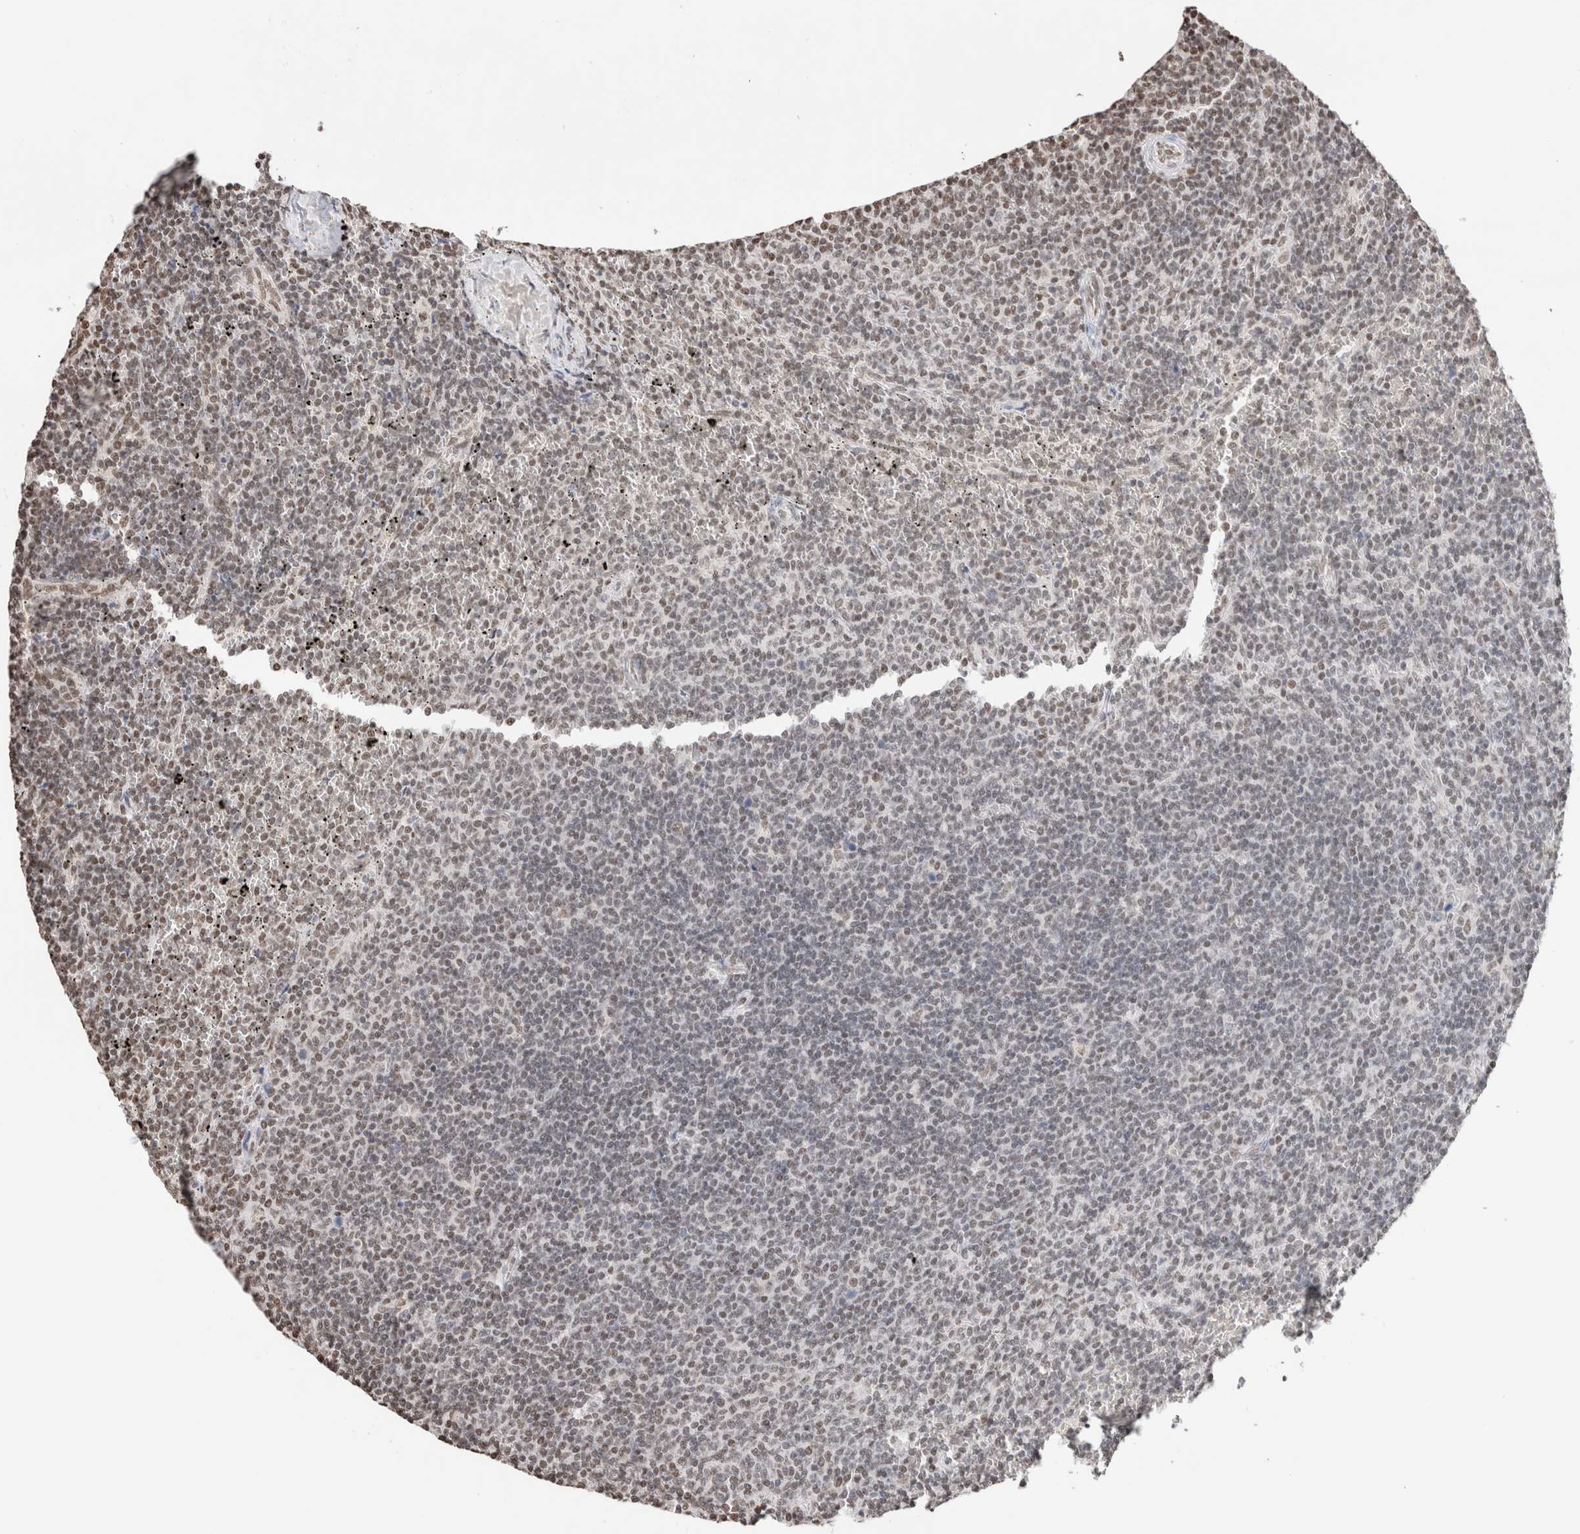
{"staining": {"intensity": "moderate", "quantity": "<25%", "location": "nuclear"}, "tissue": "lymphoma", "cell_type": "Tumor cells", "image_type": "cancer", "snomed": [{"axis": "morphology", "description": "Malignant lymphoma, non-Hodgkin's type, Low grade"}, {"axis": "topography", "description": "Spleen"}], "caption": "A high-resolution micrograph shows IHC staining of low-grade malignant lymphoma, non-Hodgkin's type, which displays moderate nuclear expression in approximately <25% of tumor cells.", "gene": "SUPT3H", "patient": {"sex": "female", "age": 50}}